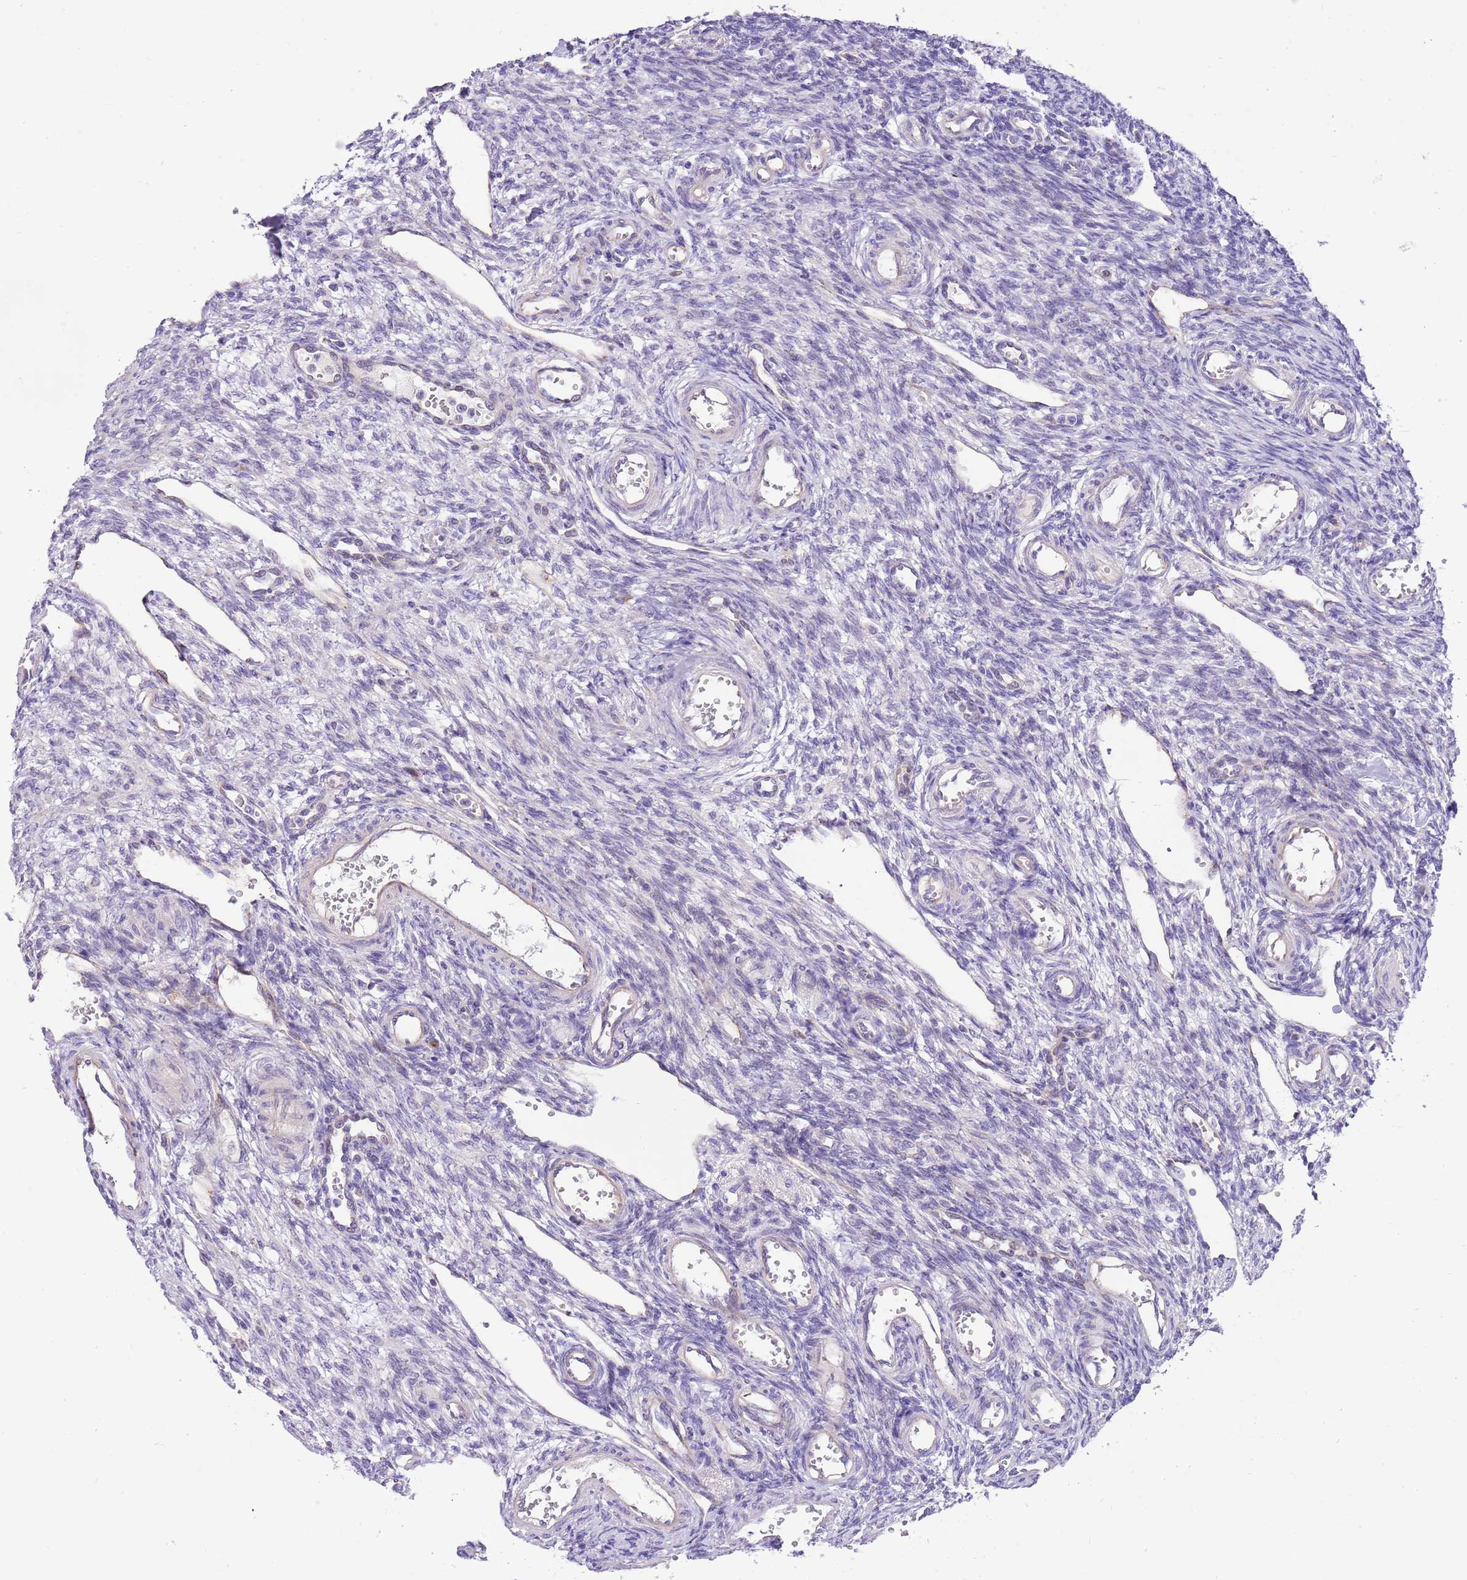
{"staining": {"intensity": "negative", "quantity": "none", "location": "none"}, "tissue": "ovary", "cell_type": "Follicle cells", "image_type": "normal", "snomed": [{"axis": "morphology", "description": "Normal tissue, NOS"}, {"axis": "morphology", "description": "Cyst, NOS"}, {"axis": "topography", "description": "Ovary"}], "caption": "Follicle cells show no significant positivity in normal ovary. (Brightfield microscopy of DAB (3,3'-diaminobenzidine) IHC at high magnification).", "gene": "COX17", "patient": {"sex": "female", "age": 33}}